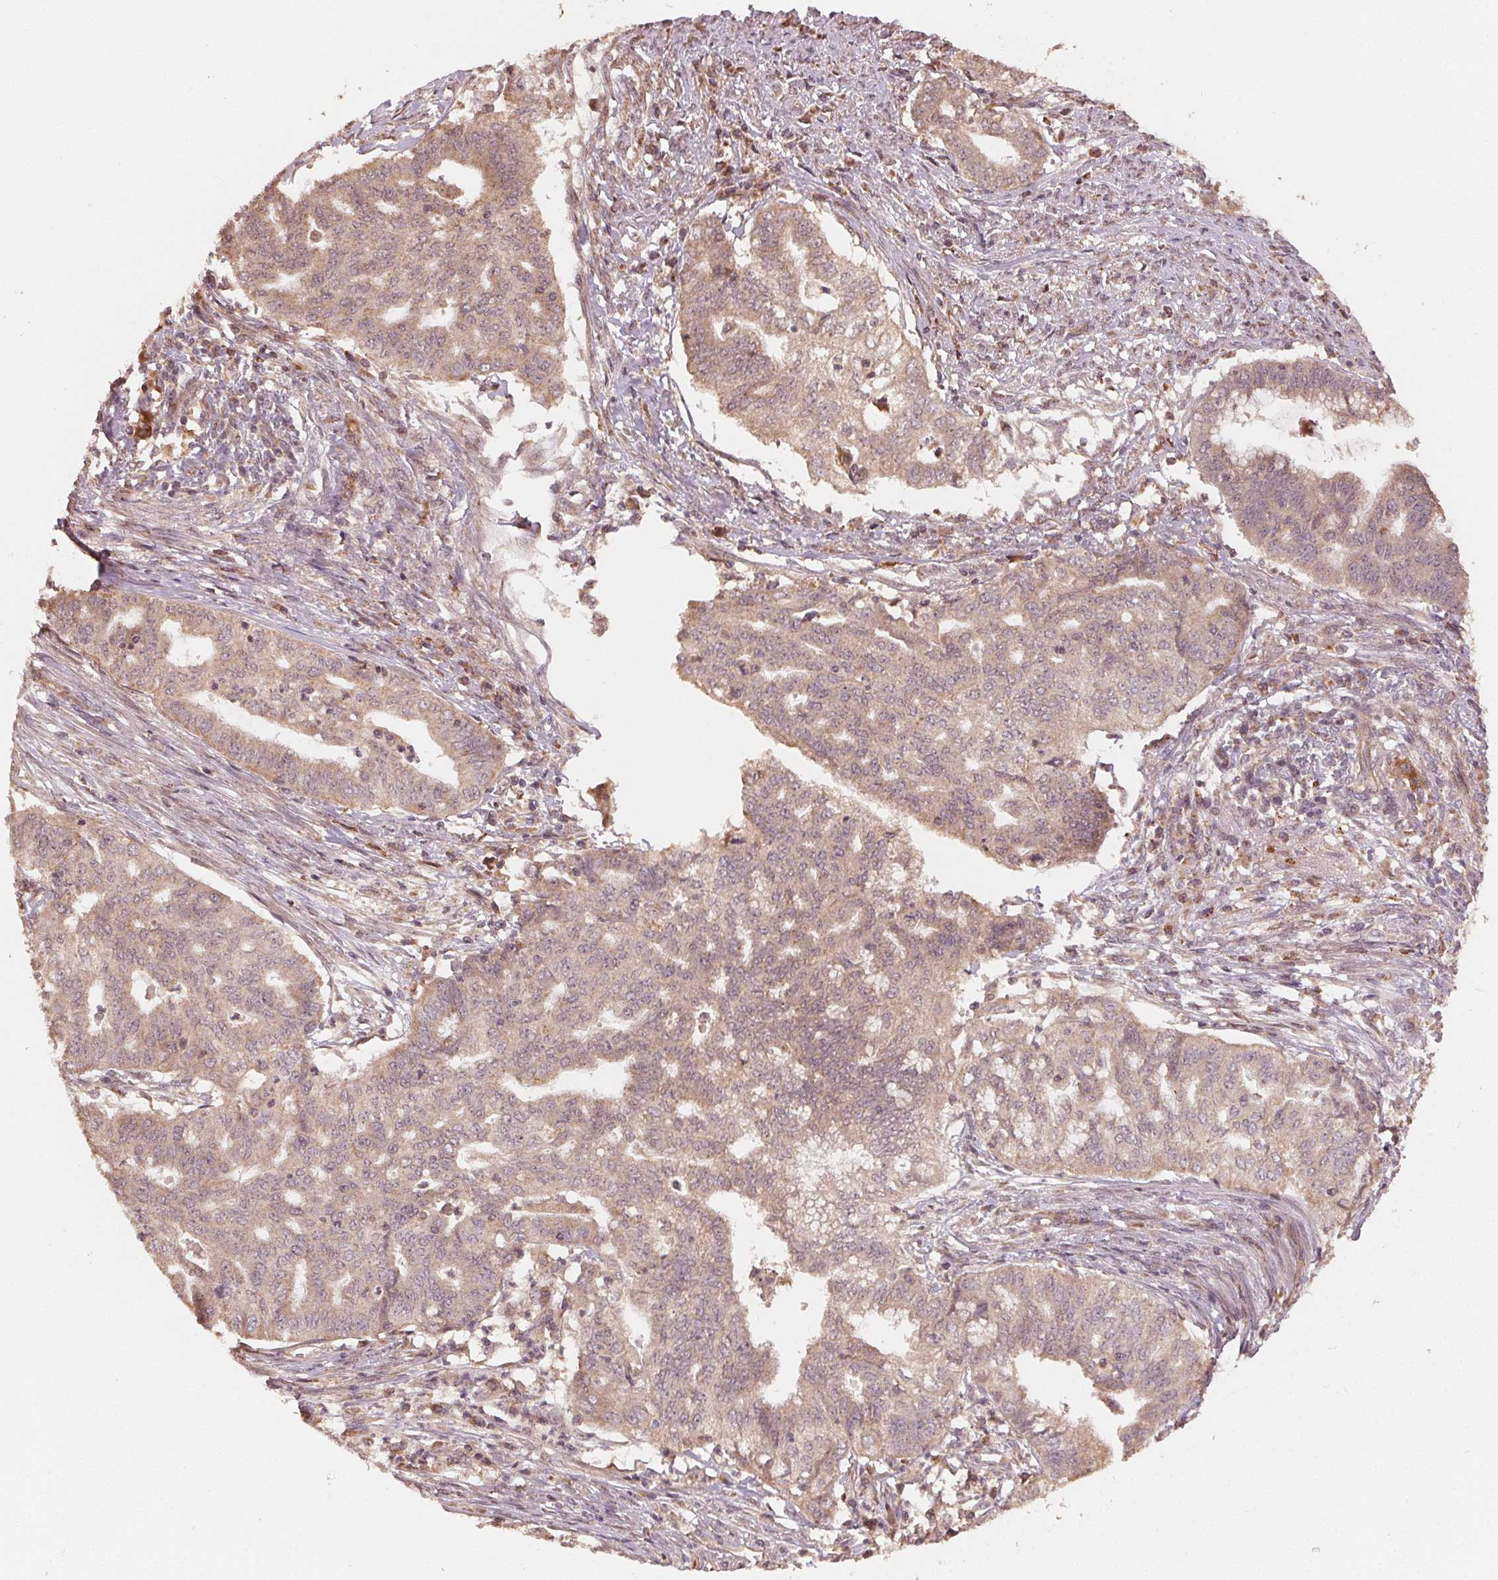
{"staining": {"intensity": "moderate", "quantity": ">75%", "location": "cytoplasmic/membranous"}, "tissue": "endometrial cancer", "cell_type": "Tumor cells", "image_type": "cancer", "snomed": [{"axis": "morphology", "description": "Adenocarcinoma, NOS"}, {"axis": "topography", "description": "Endometrium"}], "caption": "Protein staining by immunohistochemistry demonstrates moderate cytoplasmic/membranous positivity in about >75% of tumor cells in adenocarcinoma (endometrial). The staining was performed using DAB (3,3'-diaminobenzidine), with brown indicating positive protein expression. Nuclei are stained blue with hematoxylin.", "gene": "WBP2", "patient": {"sex": "female", "age": 79}}